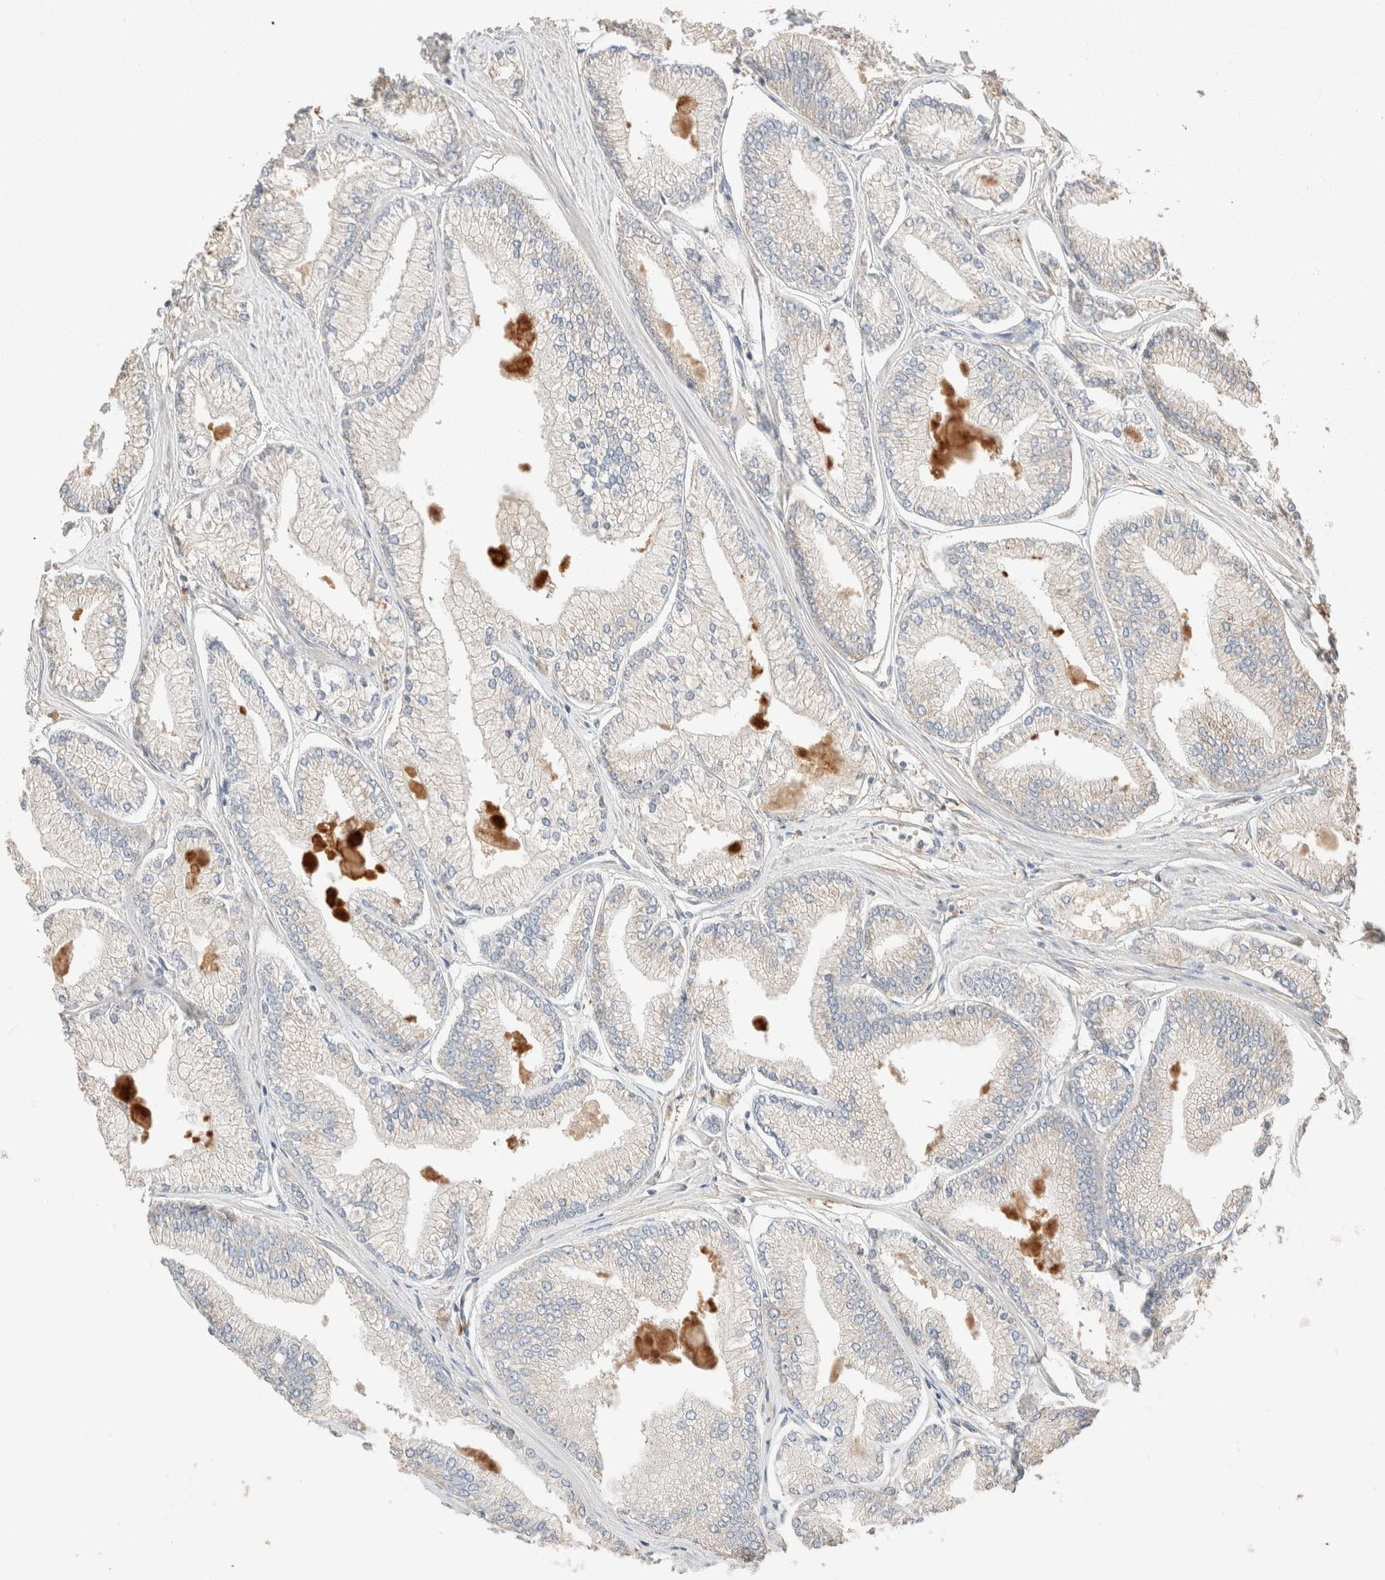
{"staining": {"intensity": "negative", "quantity": "none", "location": "none"}, "tissue": "prostate cancer", "cell_type": "Tumor cells", "image_type": "cancer", "snomed": [{"axis": "morphology", "description": "Adenocarcinoma, Low grade"}, {"axis": "topography", "description": "Prostate"}], "caption": "The immunohistochemistry (IHC) micrograph has no significant staining in tumor cells of prostate cancer (low-grade adenocarcinoma) tissue. (DAB IHC visualized using brightfield microscopy, high magnification).", "gene": "TUBD1", "patient": {"sex": "male", "age": 52}}